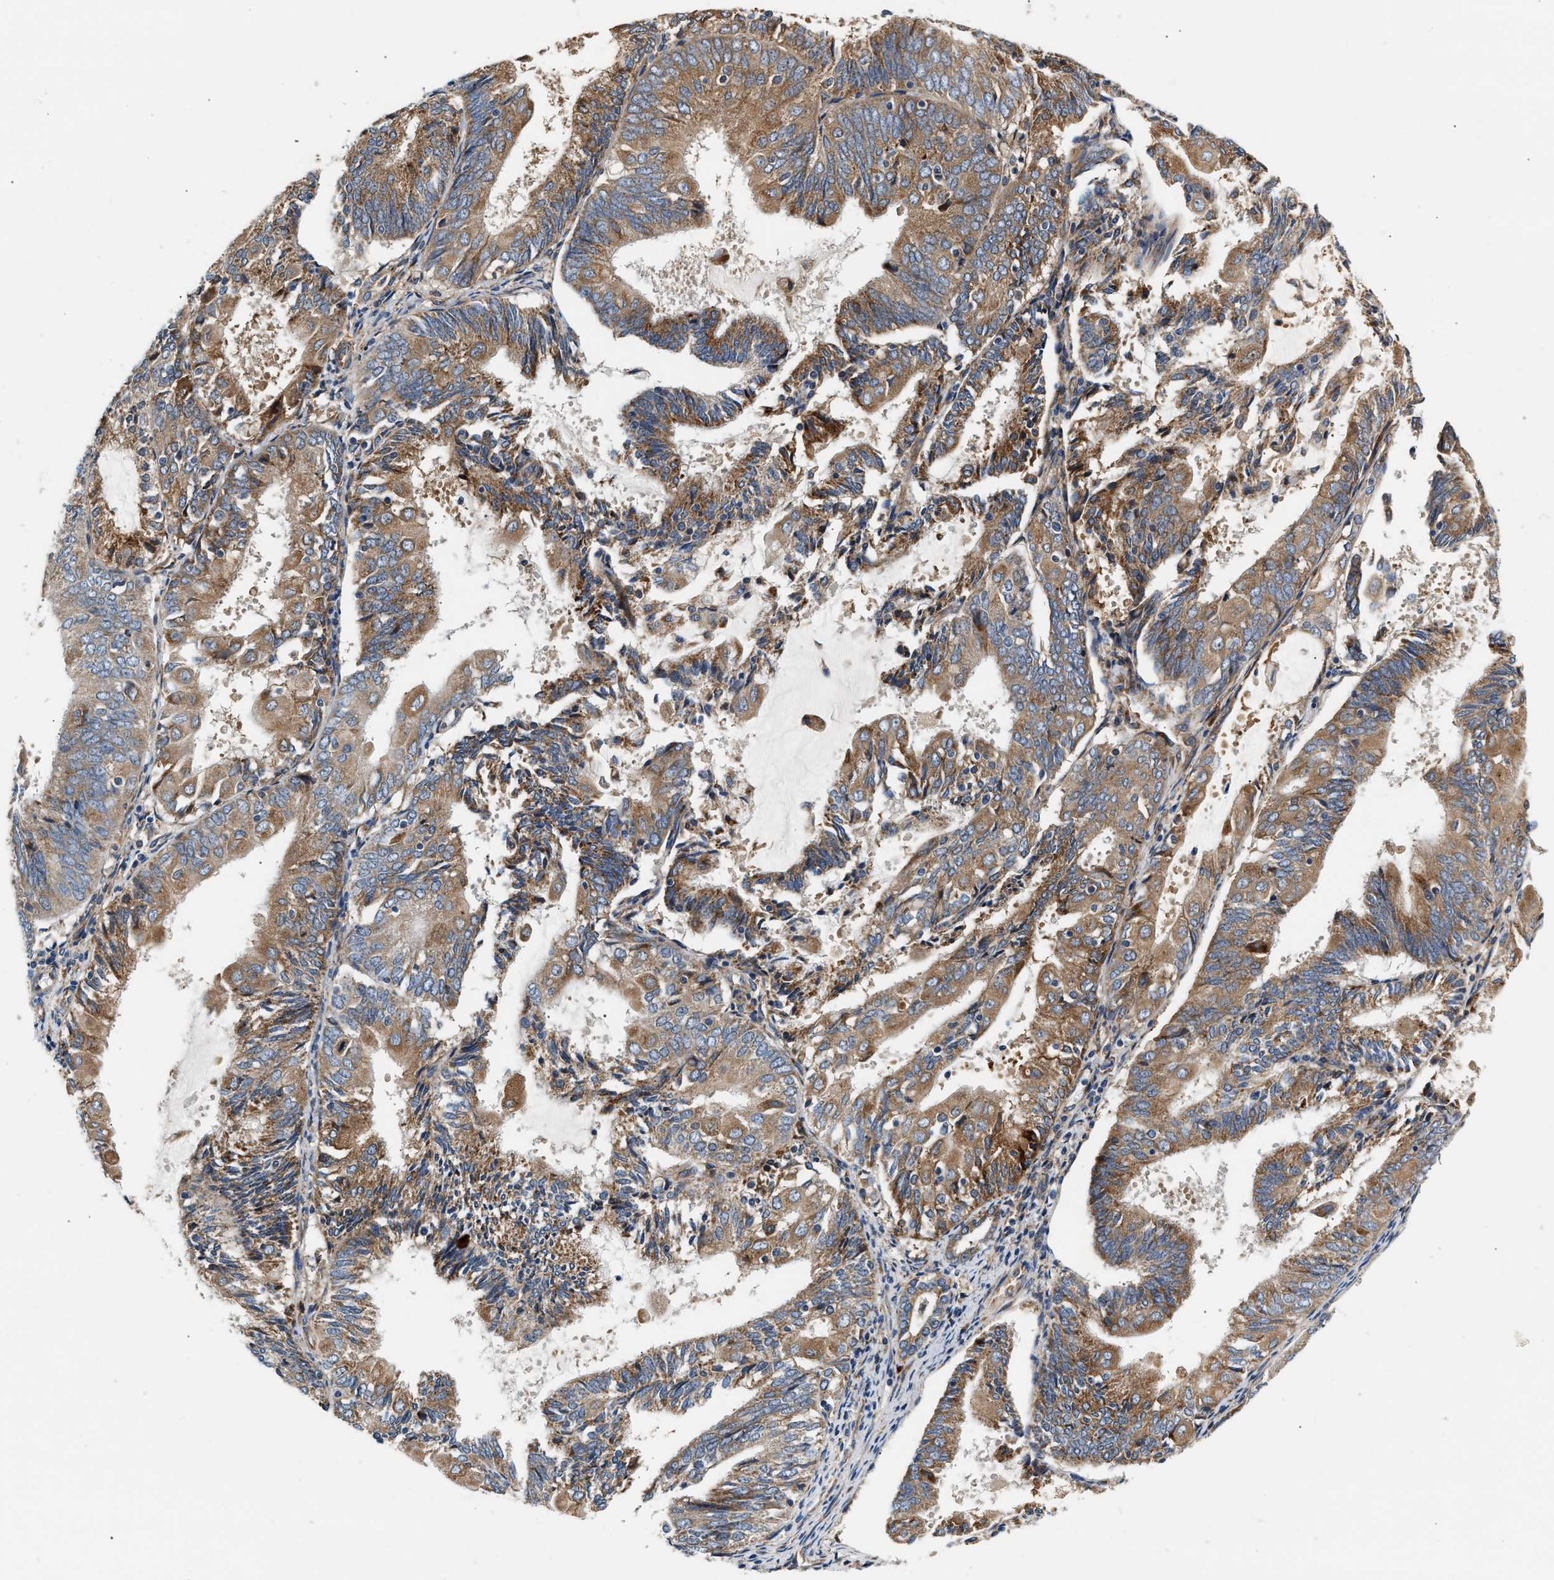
{"staining": {"intensity": "moderate", "quantity": ">75%", "location": "cytoplasmic/membranous"}, "tissue": "endometrial cancer", "cell_type": "Tumor cells", "image_type": "cancer", "snomed": [{"axis": "morphology", "description": "Adenocarcinoma, NOS"}, {"axis": "topography", "description": "Endometrium"}], "caption": "DAB (3,3'-diaminobenzidine) immunohistochemical staining of human endometrial cancer exhibits moderate cytoplasmic/membranous protein expression in approximately >75% of tumor cells. Using DAB (3,3'-diaminobenzidine) (brown) and hematoxylin (blue) stains, captured at high magnification using brightfield microscopy.", "gene": "IFT74", "patient": {"sex": "female", "age": 81}}